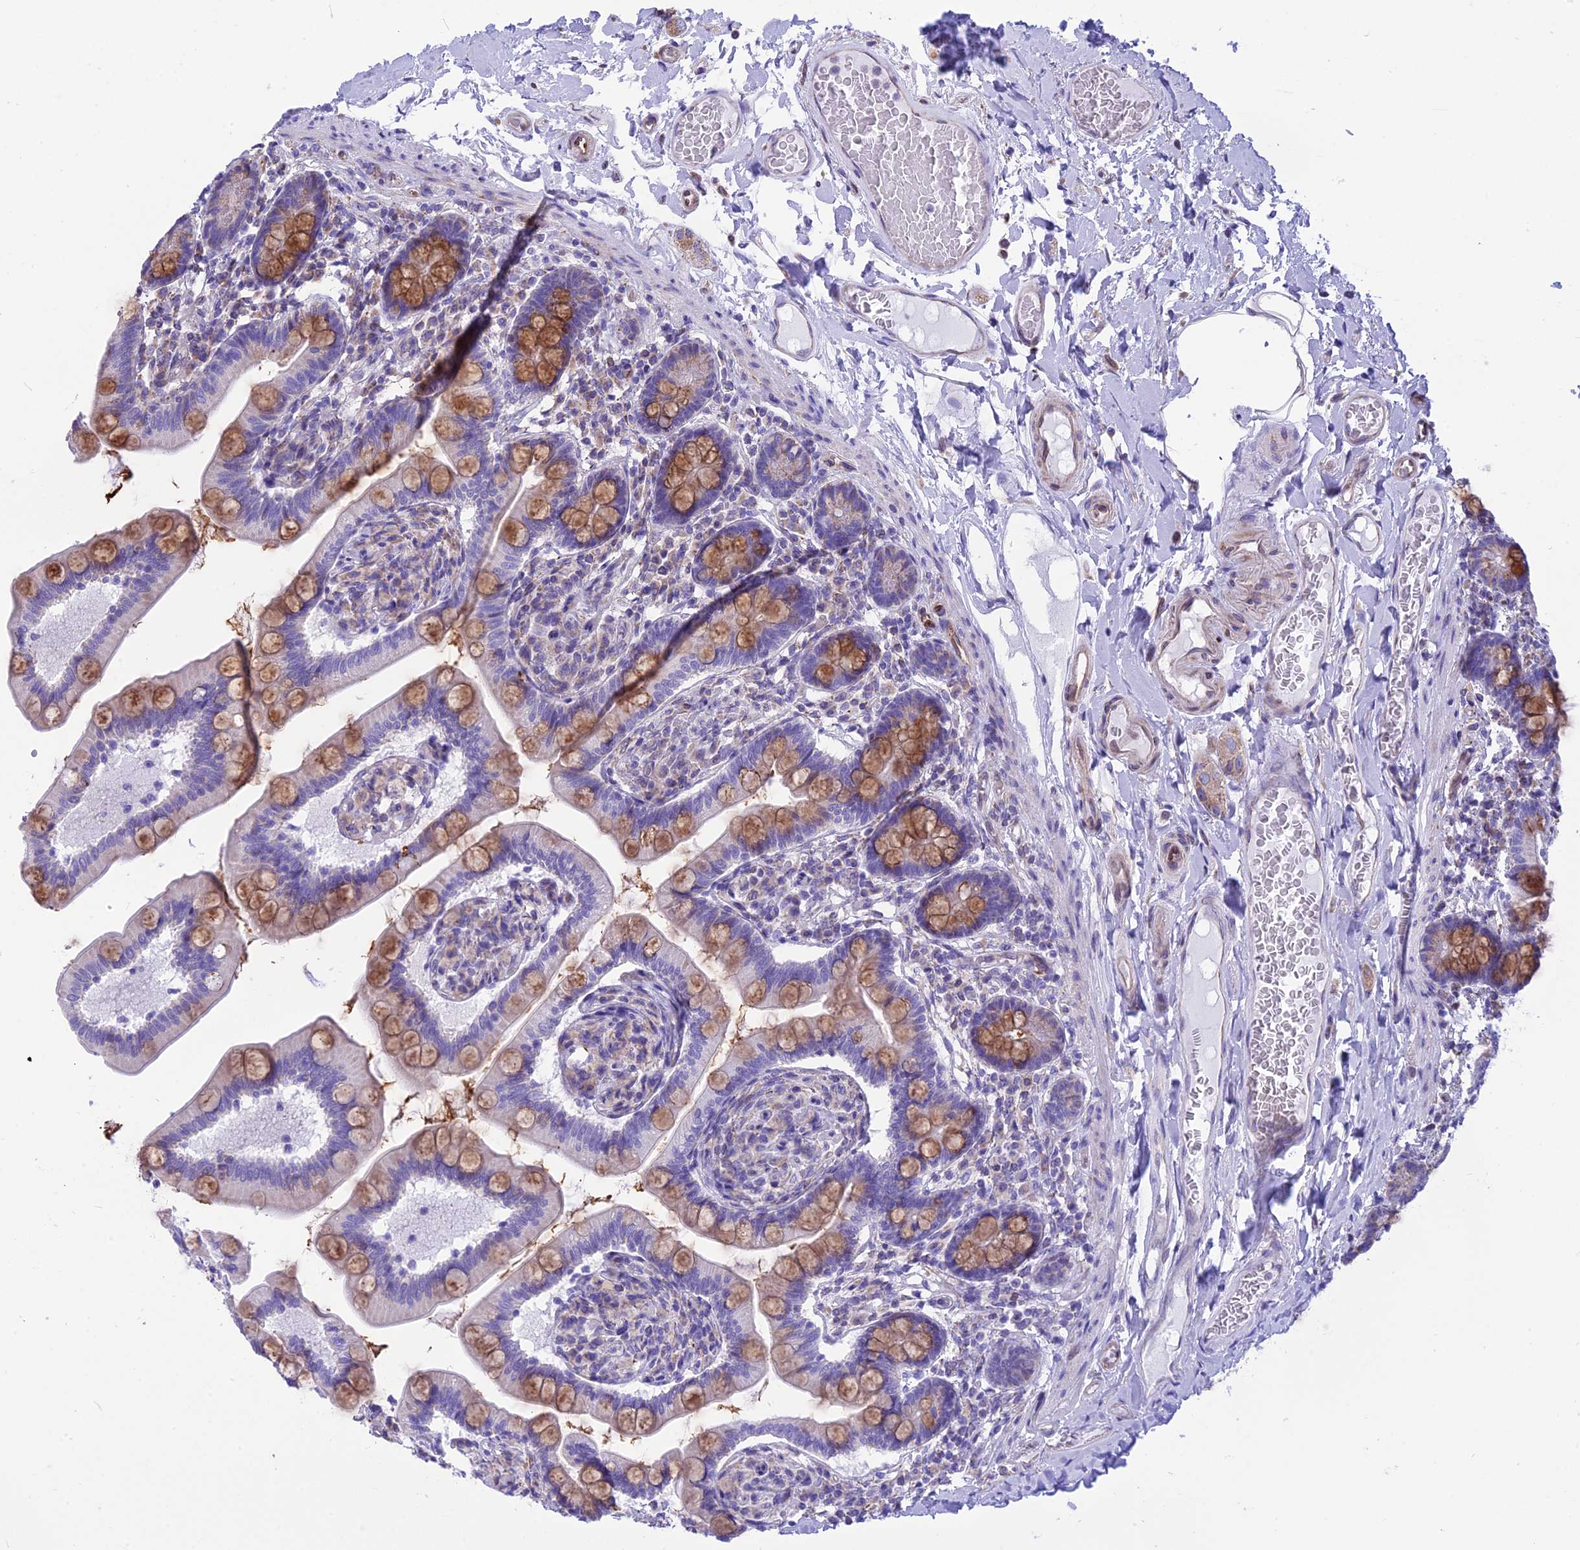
{"staining": {"intensity": "moderate", "quantity": "25%-75%", "location": "cytoplasmic/membranous"}, "tissue": "small intestine", "cell_type": "Glandular cells", "image_type": "normal", "snomed": [{"axis": "morphology", "description": "Normal tissue, NOS"}, {"axis": "topography", "description": "Small intestine"}], "caption": "Small intestine stained with a brown dye exhibits moderate cytoplasmic/membranous positive expression in approximately 25%-75% of glandular cells.", "gene": "DOC2B", "patient": {"sex": "female", "age": 64}}